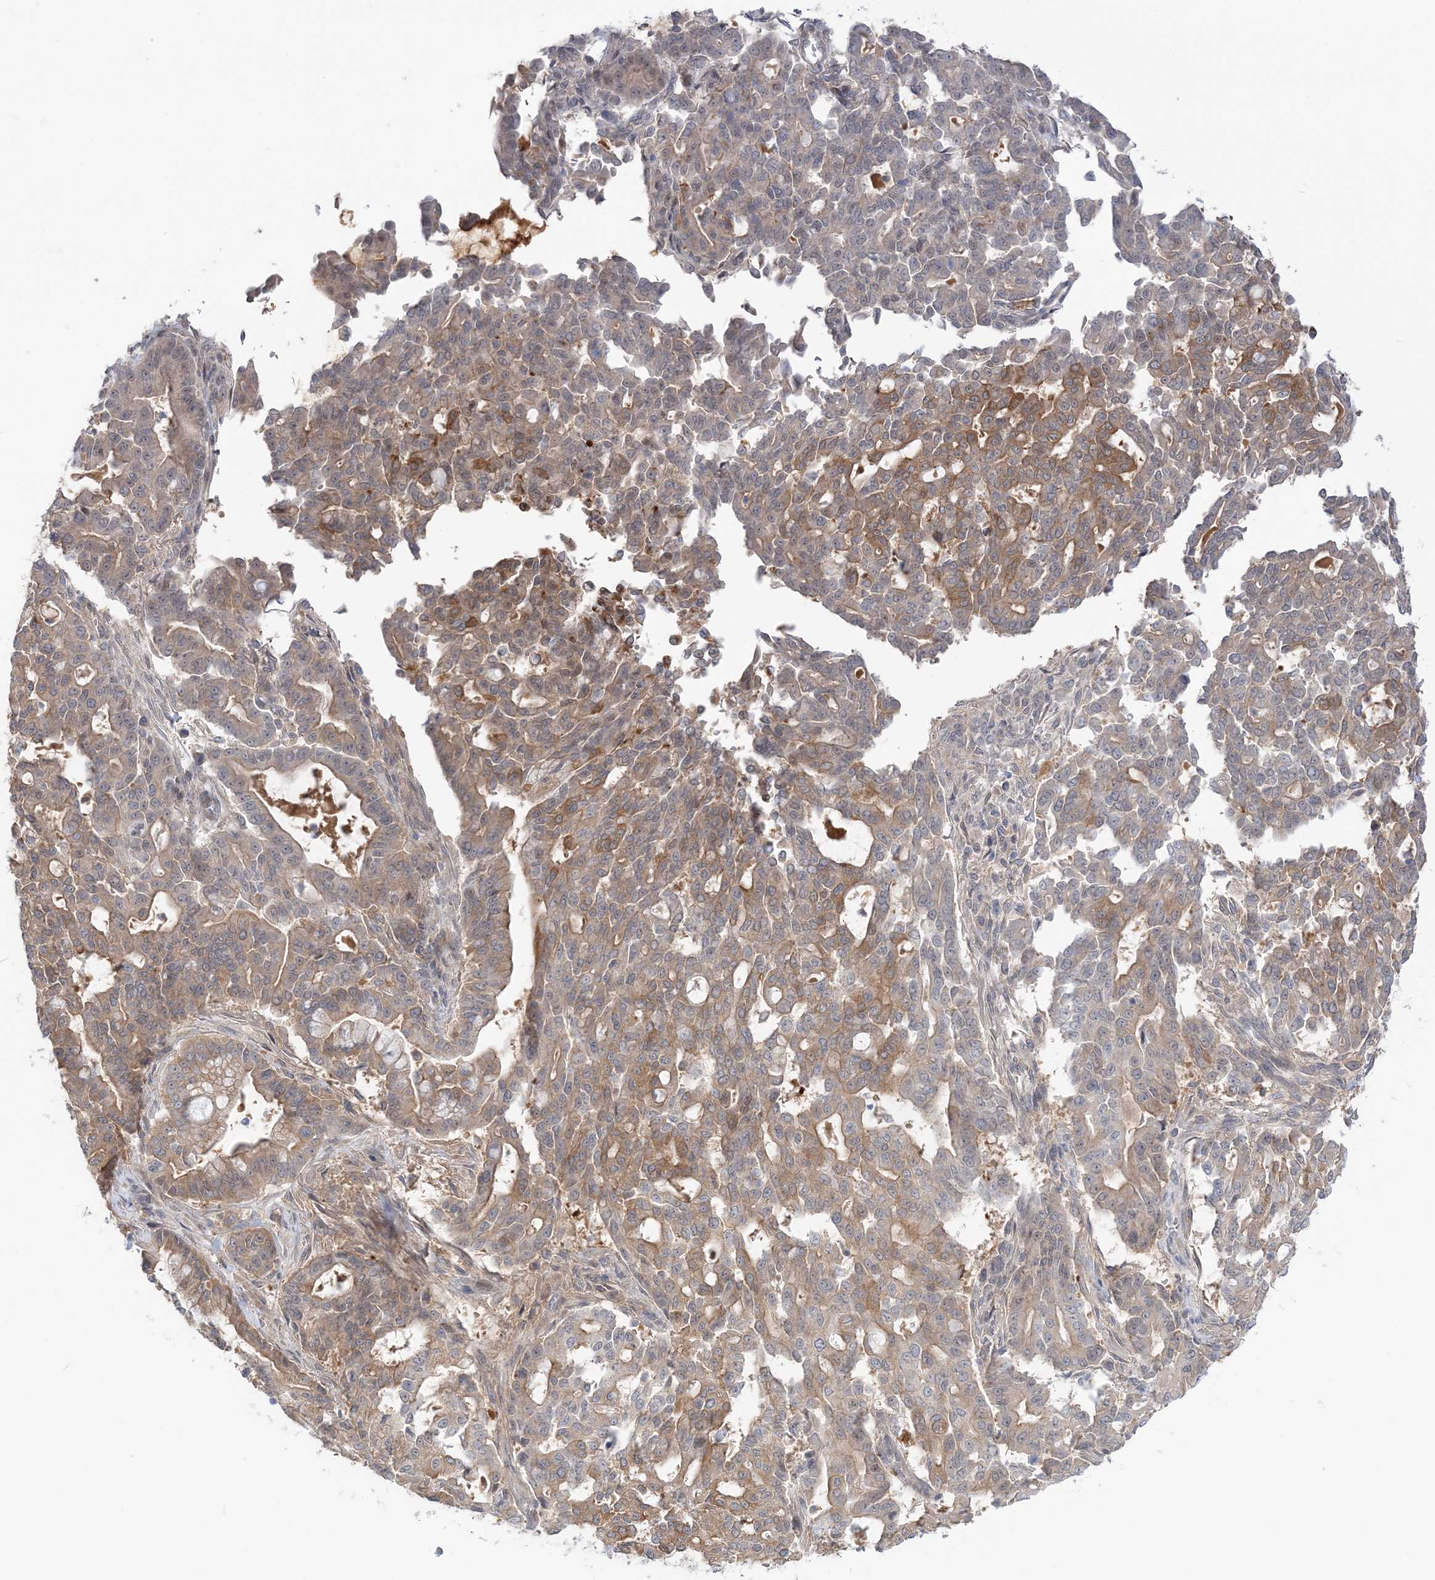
{"staining": {"intensity": "moderate", "quantity": "25%-75%", "location": "cytoplasmic/membranous"}, "tissue": "pancreatic cancer", "cell_type": "Tumor cells", "image_type": "cancer", "snomed": [{"axis": "morphology", "description": "Adenocarcinoma, NOS"}, {"axis": "topography", "description": "Pancreas"}], "caption": "Protein staining shows moderate cytoplasmic/membranous staining in about 25%-75% of tumor cells in pancreatic adenocarcinoma.", "gene": "THADA", "patient": {"sex": "male", "age": 63}}